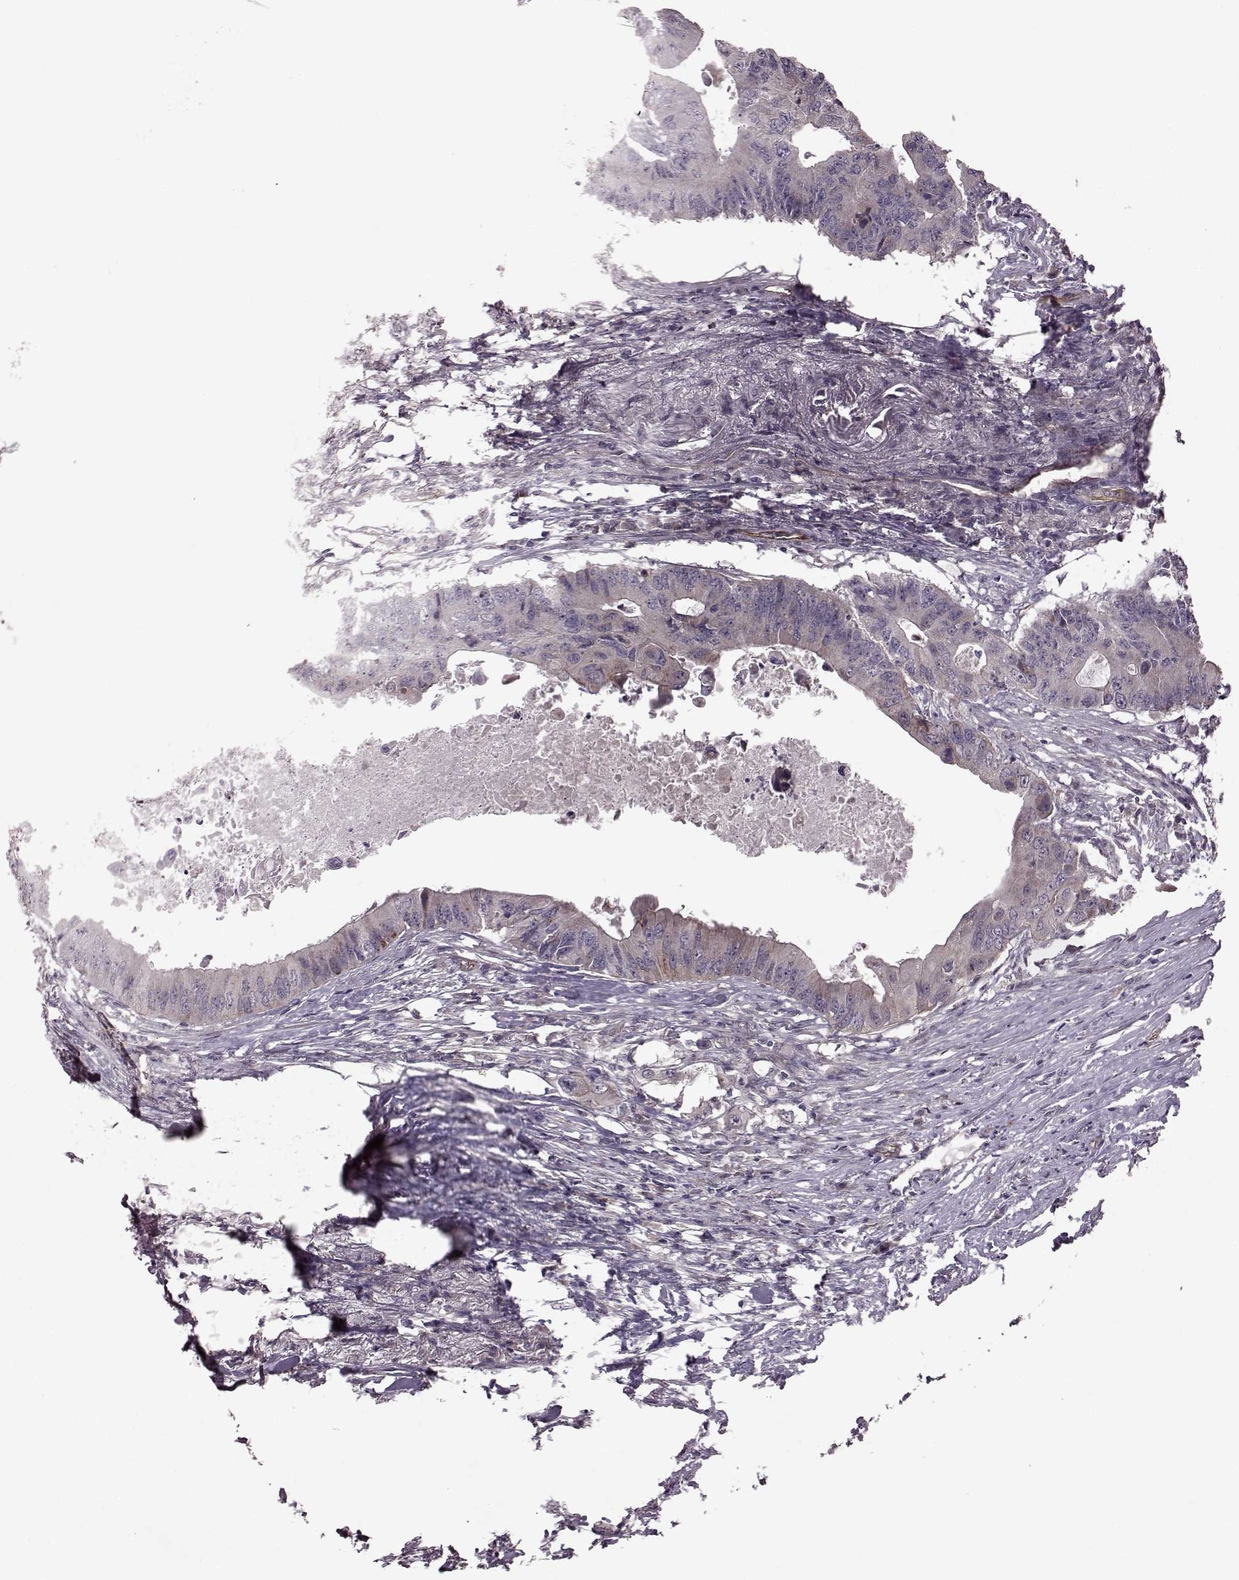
{"staining": {"intensity": "negative", "quantity": "none", "location": "none"}, "tissue": "colorectal cancer", "cell_type": "Tumor cells", "image_type": "cancer", "snomed": [{"axis": "morphology", "description": "Adenocarcinoma, NOS"}, {"axis": "topography", "description": "Colon"}], "caption": "An IHC photomicrograph of adenocarcinoma (colorectal) is shown. There is no staining in tumor cells of adenocarcinoma (colorectal).", "gene": "SYNPO", "patient": {"sex": "male", "age": 71}}